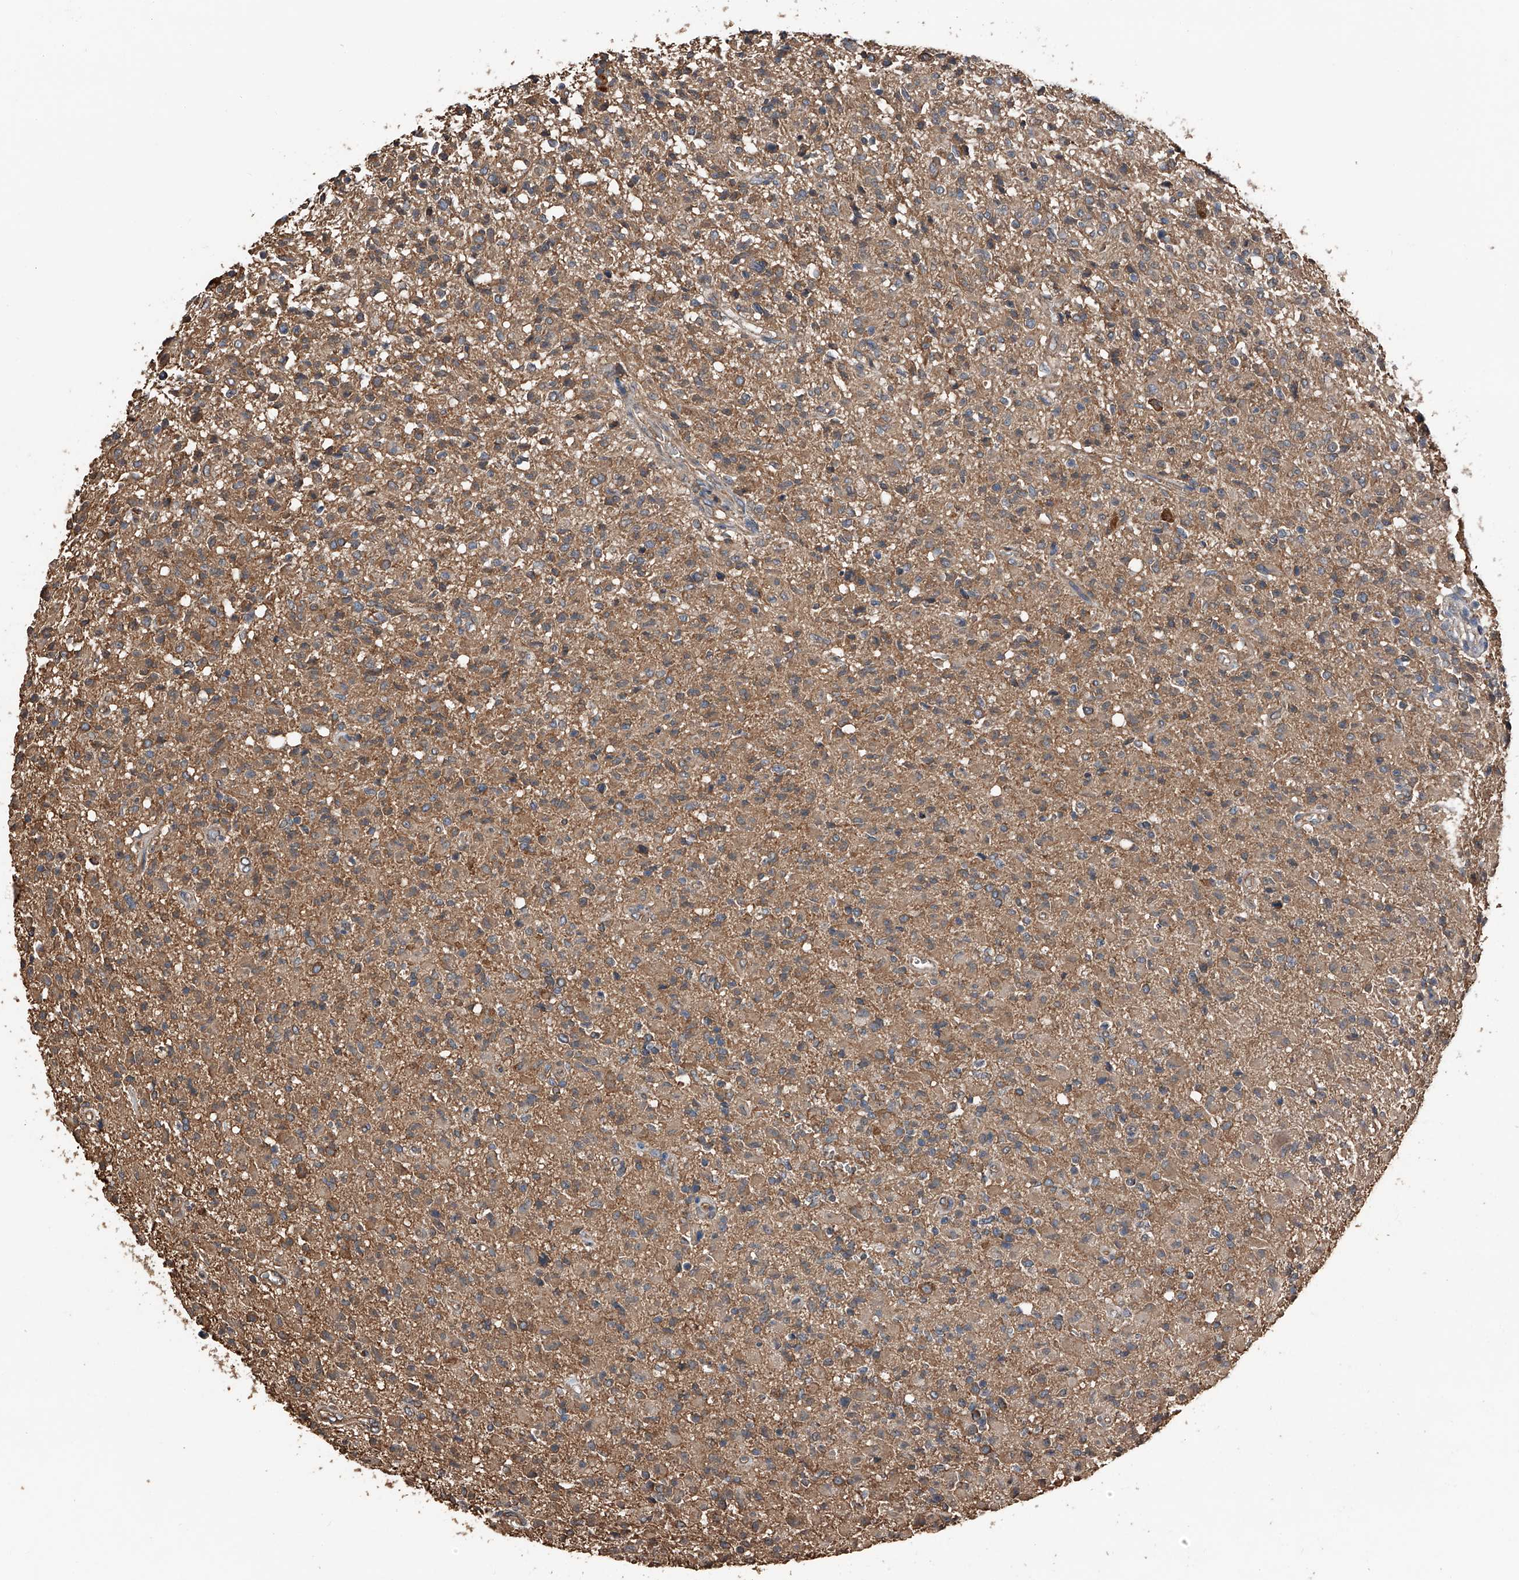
{"staining": {"intensity": "negative", "quantity": "none", "location": "none"}, "tissue": "glioma", "cell_type": "Tumor cells", "image_type": "cancer", "snomed": [{"axis": "morphology", "description": "Glioma, malignant, High grade"}, {"axis": "topography", "description": "Brain"}], "caption": "DAB (3,3'-diaminobenzidine) immunohistochemical staining of human malignant glioma (high-grade) demonstrates no significant expression in tumor cells.", "gene": "KCNJ2", "patient": {"sex": "female", "age": 57}}